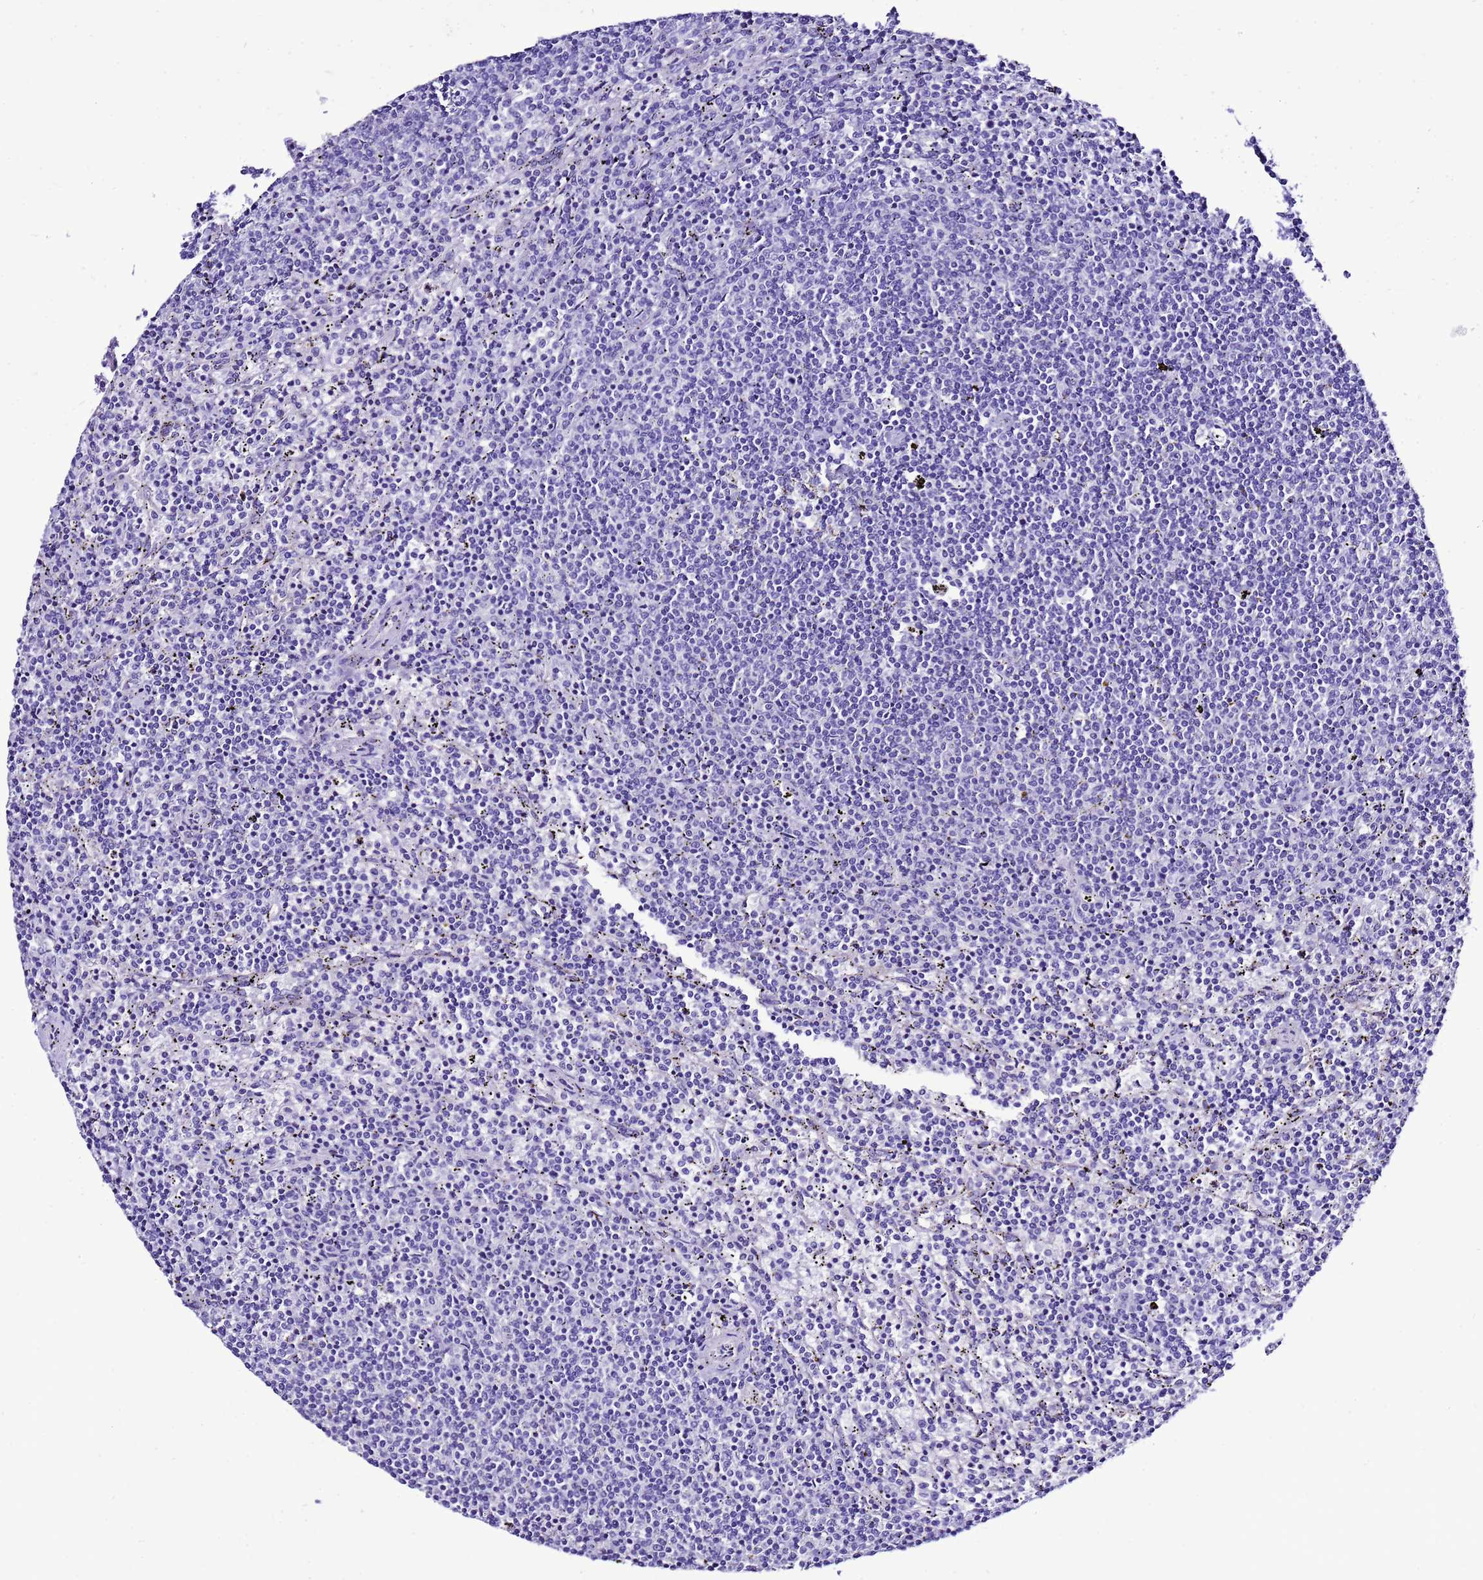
{"staining": {"intensity": "negative", "quantity": "none", "location": "none"}, "tissue": "lymphoma", "cell_type": "Tumor cells", "image_type": "cancer", "snomed": [{"axis": "morphology", "description": "Malignant lymphoma, non-Hodgkin's type, Low grade"}, {"axis": "topography", "description": "Spleen"}], "caption": "This is a image of immunohistochemistry staining of low-grade malignant lymphoma, non-Hodgkin's type, which shows no expression in tumor cells.", "gene": "BEST2", "patient": {"sex": "female", "age": 50}}